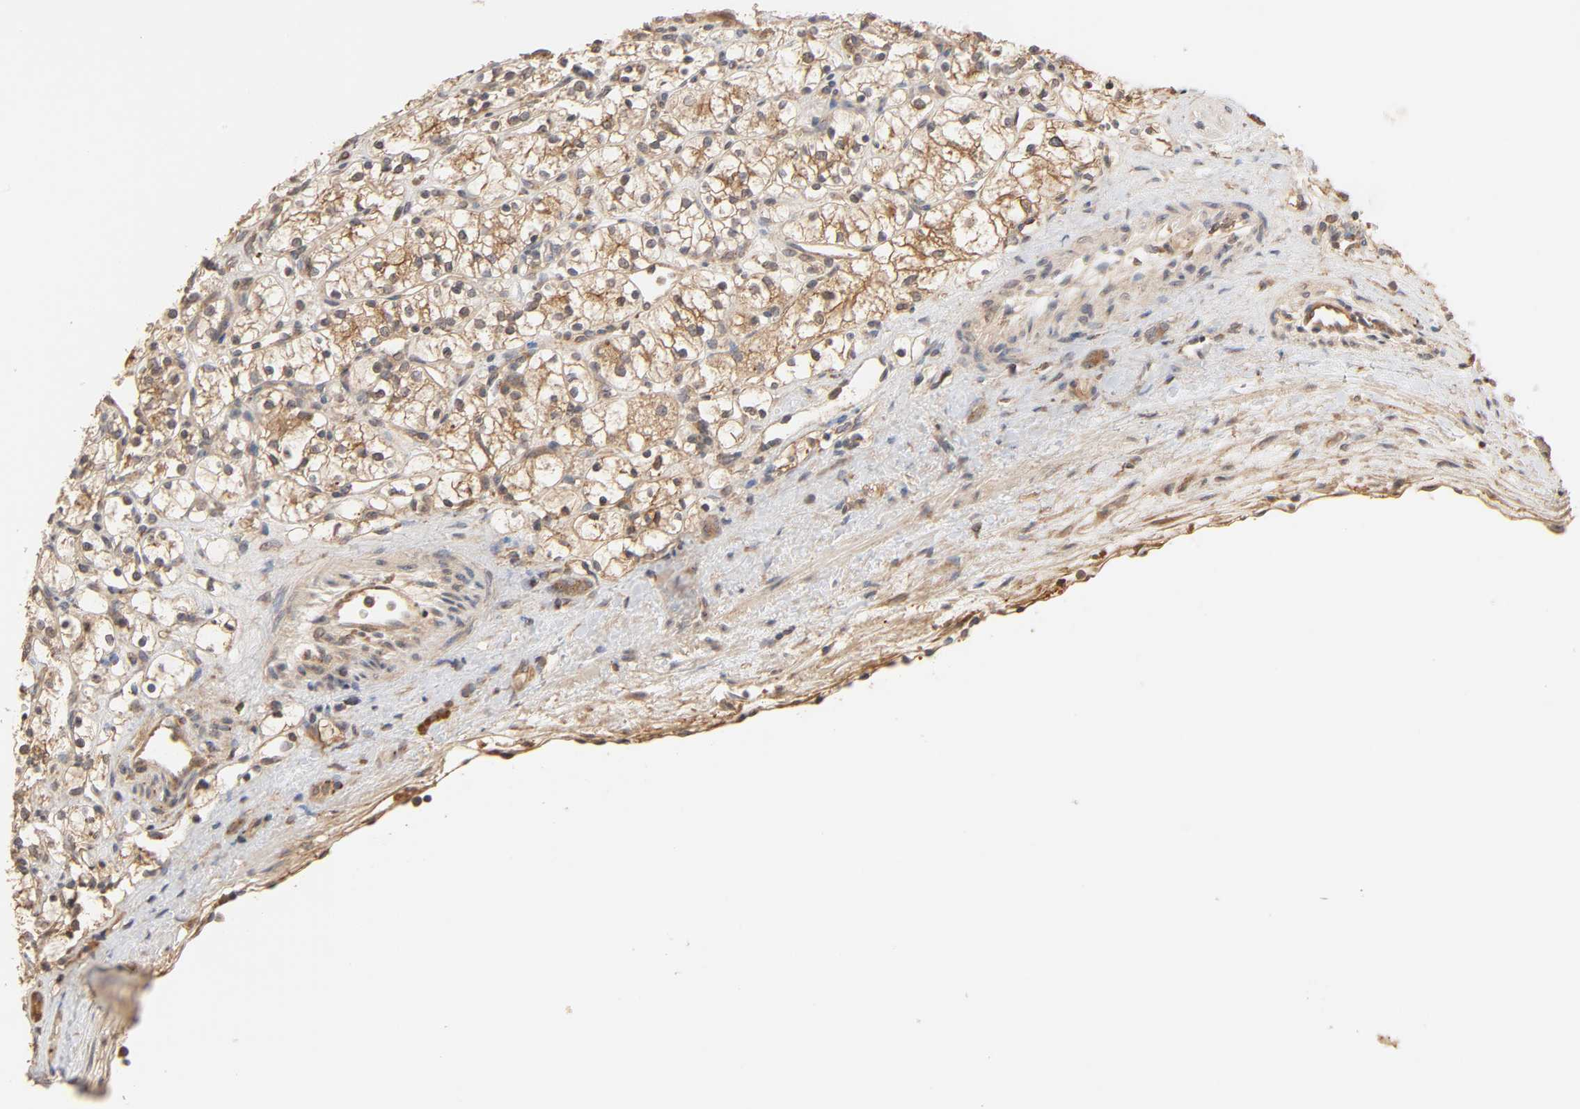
{"staining": {"intensity": "moderate", "quantity": ">75%", "location": "cytoplasmic/membranous"}, "tissue": "renal cancer", "cell_type": "Tumor cells", "image_type": "cancer", "snomed": [{"axis": "morphology", "description": "Adenocarcinoma, NOS"}, {"axis": "topography", "description": "Kidney"}], "caption": "Tumor cells reveal medium levels of moderate cytoplasmic/membranous staining in approximately >75% of cells in human renal adenocarcinoma. (brown staining indicates protein expression, while blue staining denotes nuclei).", "gene": "EPS8", "patient": {"sex": "female", "age": 60}}